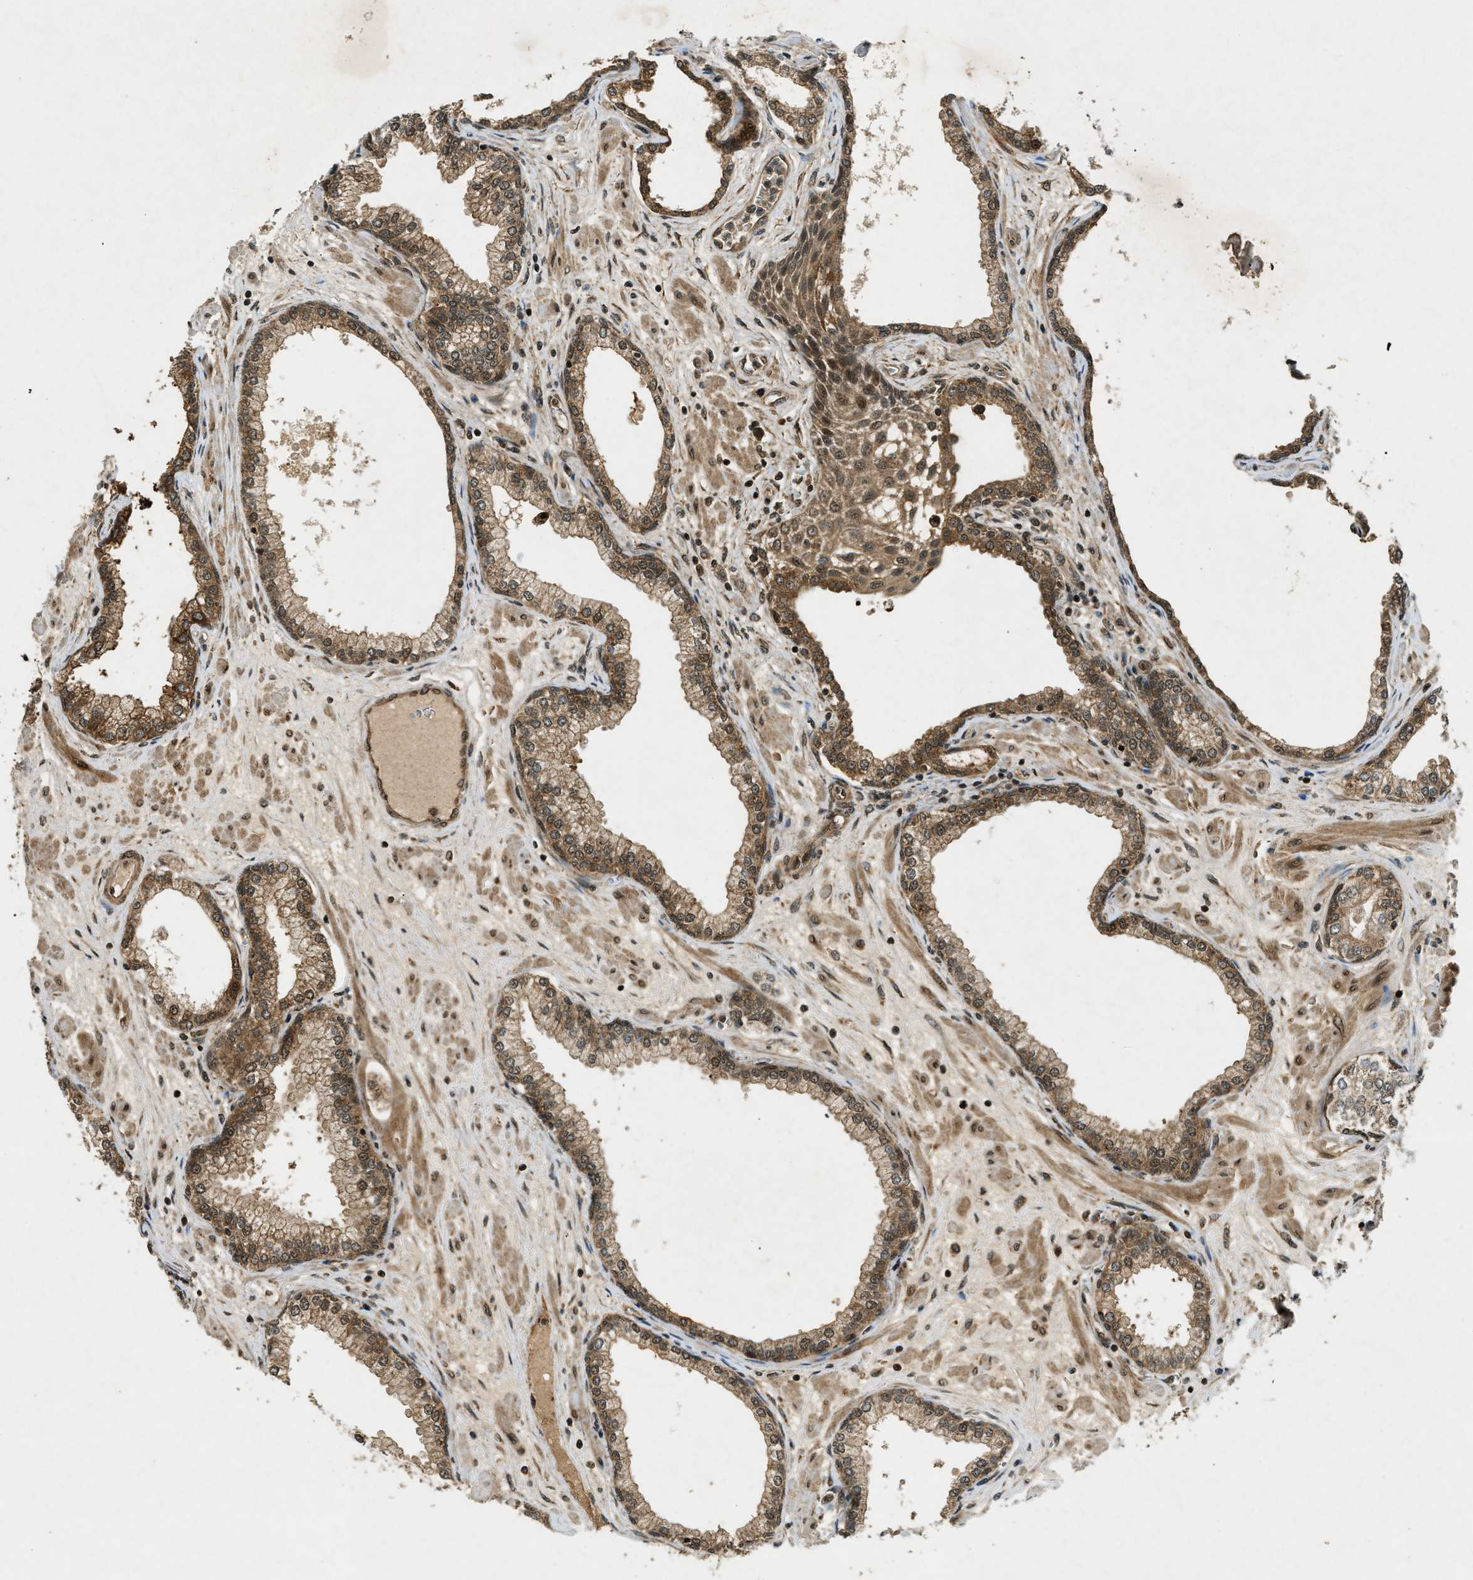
{"staining": {"intensity": "moderate", "quantity": ">75%", "location": "cytoplasmic/membranous"}, "tissue": "prostate", "cell_type": "Glandular cells", "image_type": "normal", "snomed": [{"axis": "morphology", "description": "Normal tissue, NOS"}, {"axis": "morphology", "description": "Urothelial carcinoma, Low grade"}, {"axis": "topography", "description": "Urinary bladder"}, {"axis": "topography", "description": "Prostate"}], "caption": "Immunohistochemical staining of normal prostate reveals moderate cytoplasmic/membranous protein staining in about >75% of glandular cells. The staining was performed using DAB (3,3'-diaminobenzidine), with brown indicating positive protein expression. Nuclei are stained blue with hematoxylin.", "gene": "EIF2AK3", "patient": {"sex": "male", "age": 60}}